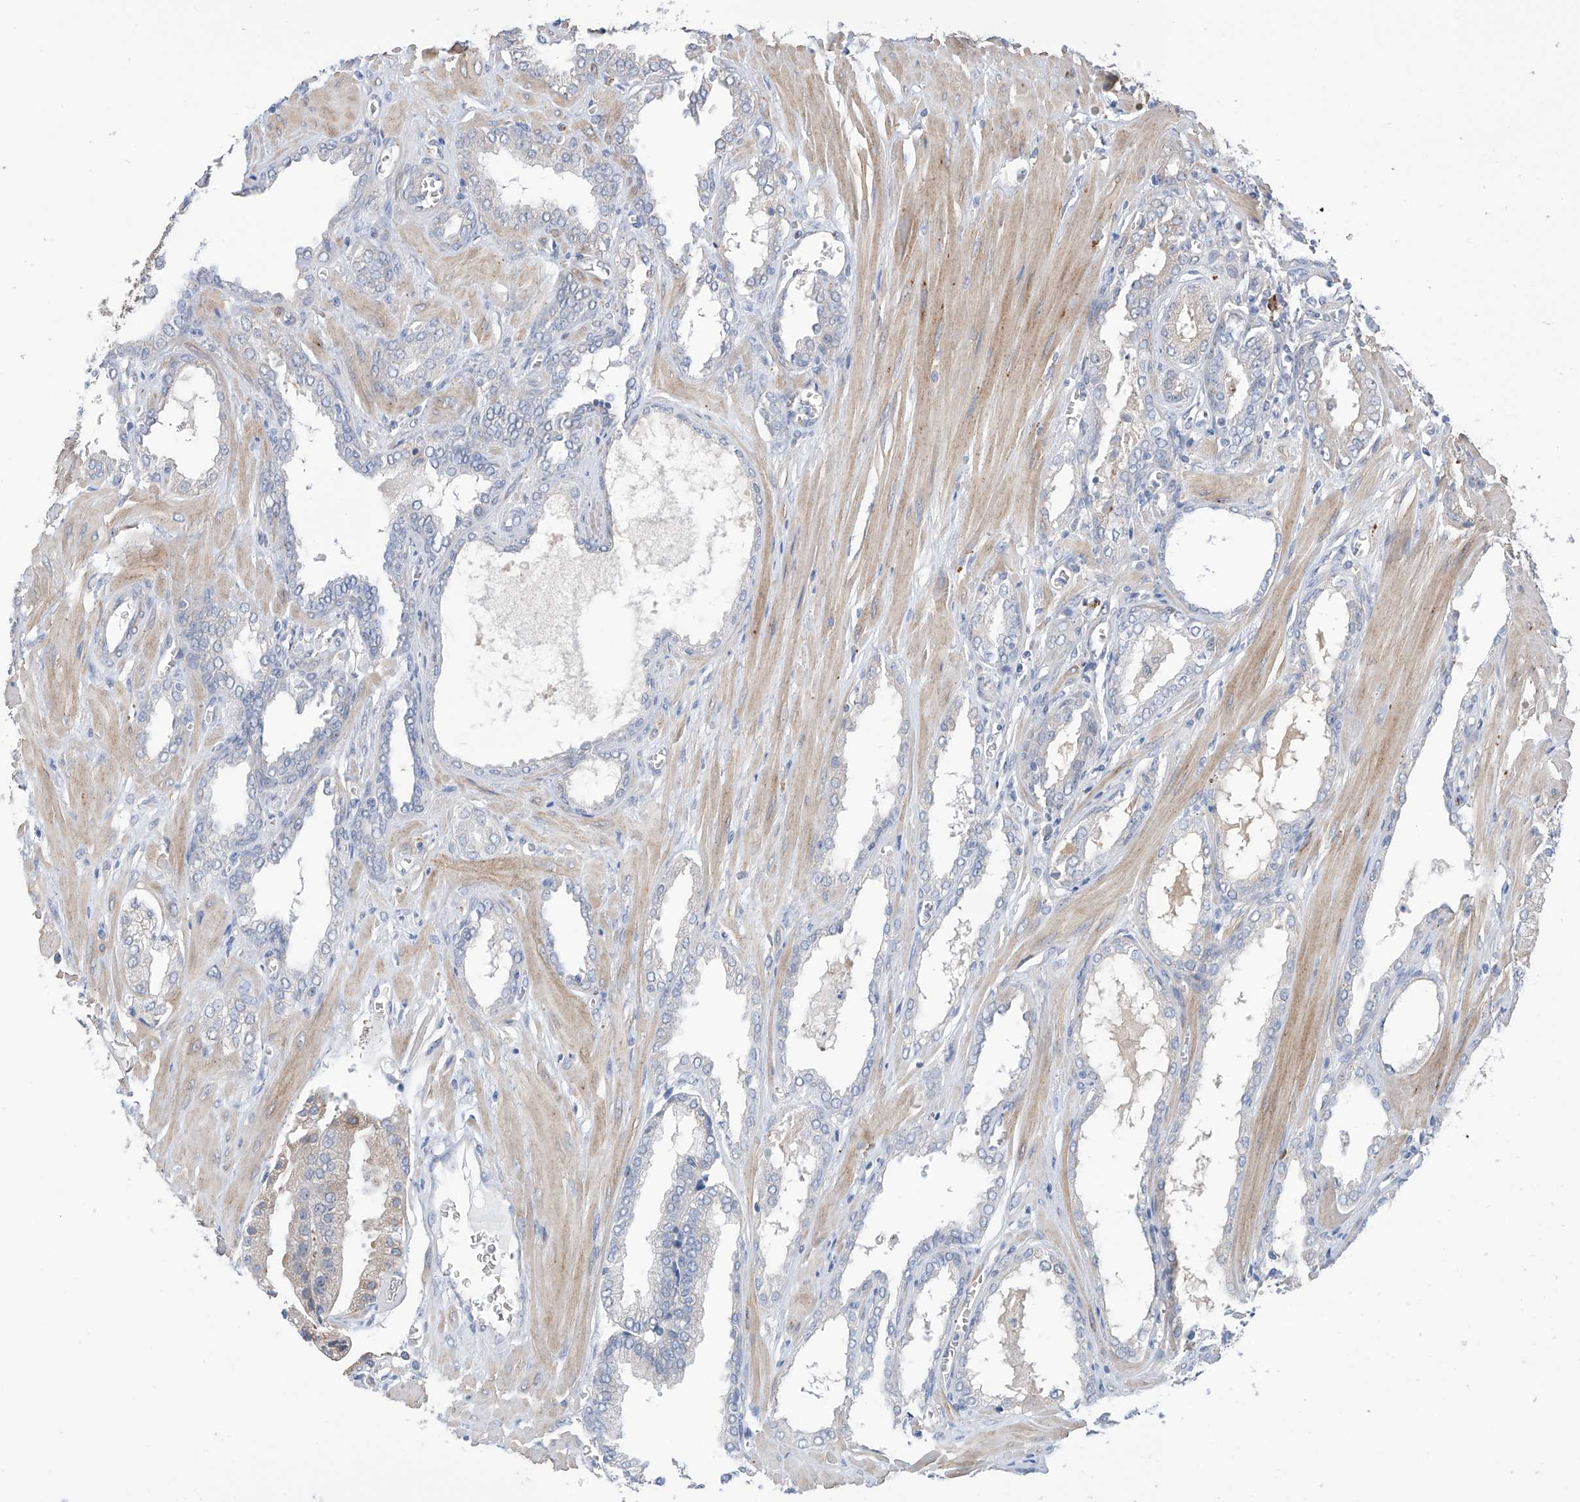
{"staining": {"intensity": "weak", "quantity": "<25%", "location": "cytoplasmic/membranous"}, "tissue": "prostate cancer", "cell_type": "Tumor cells", "image_type": "cancer", "snomed": [{"axis": "morphology", "description": "Adenocarcinoma, Low grade"}, {"axis": "topography", "description": "Prostate"}], "caption": "Human prostate cancer stained for a protein using IHC shows no staining in tumor cells.", "gene": "REC8", "patient": {"sex": "male", "age": 67}}